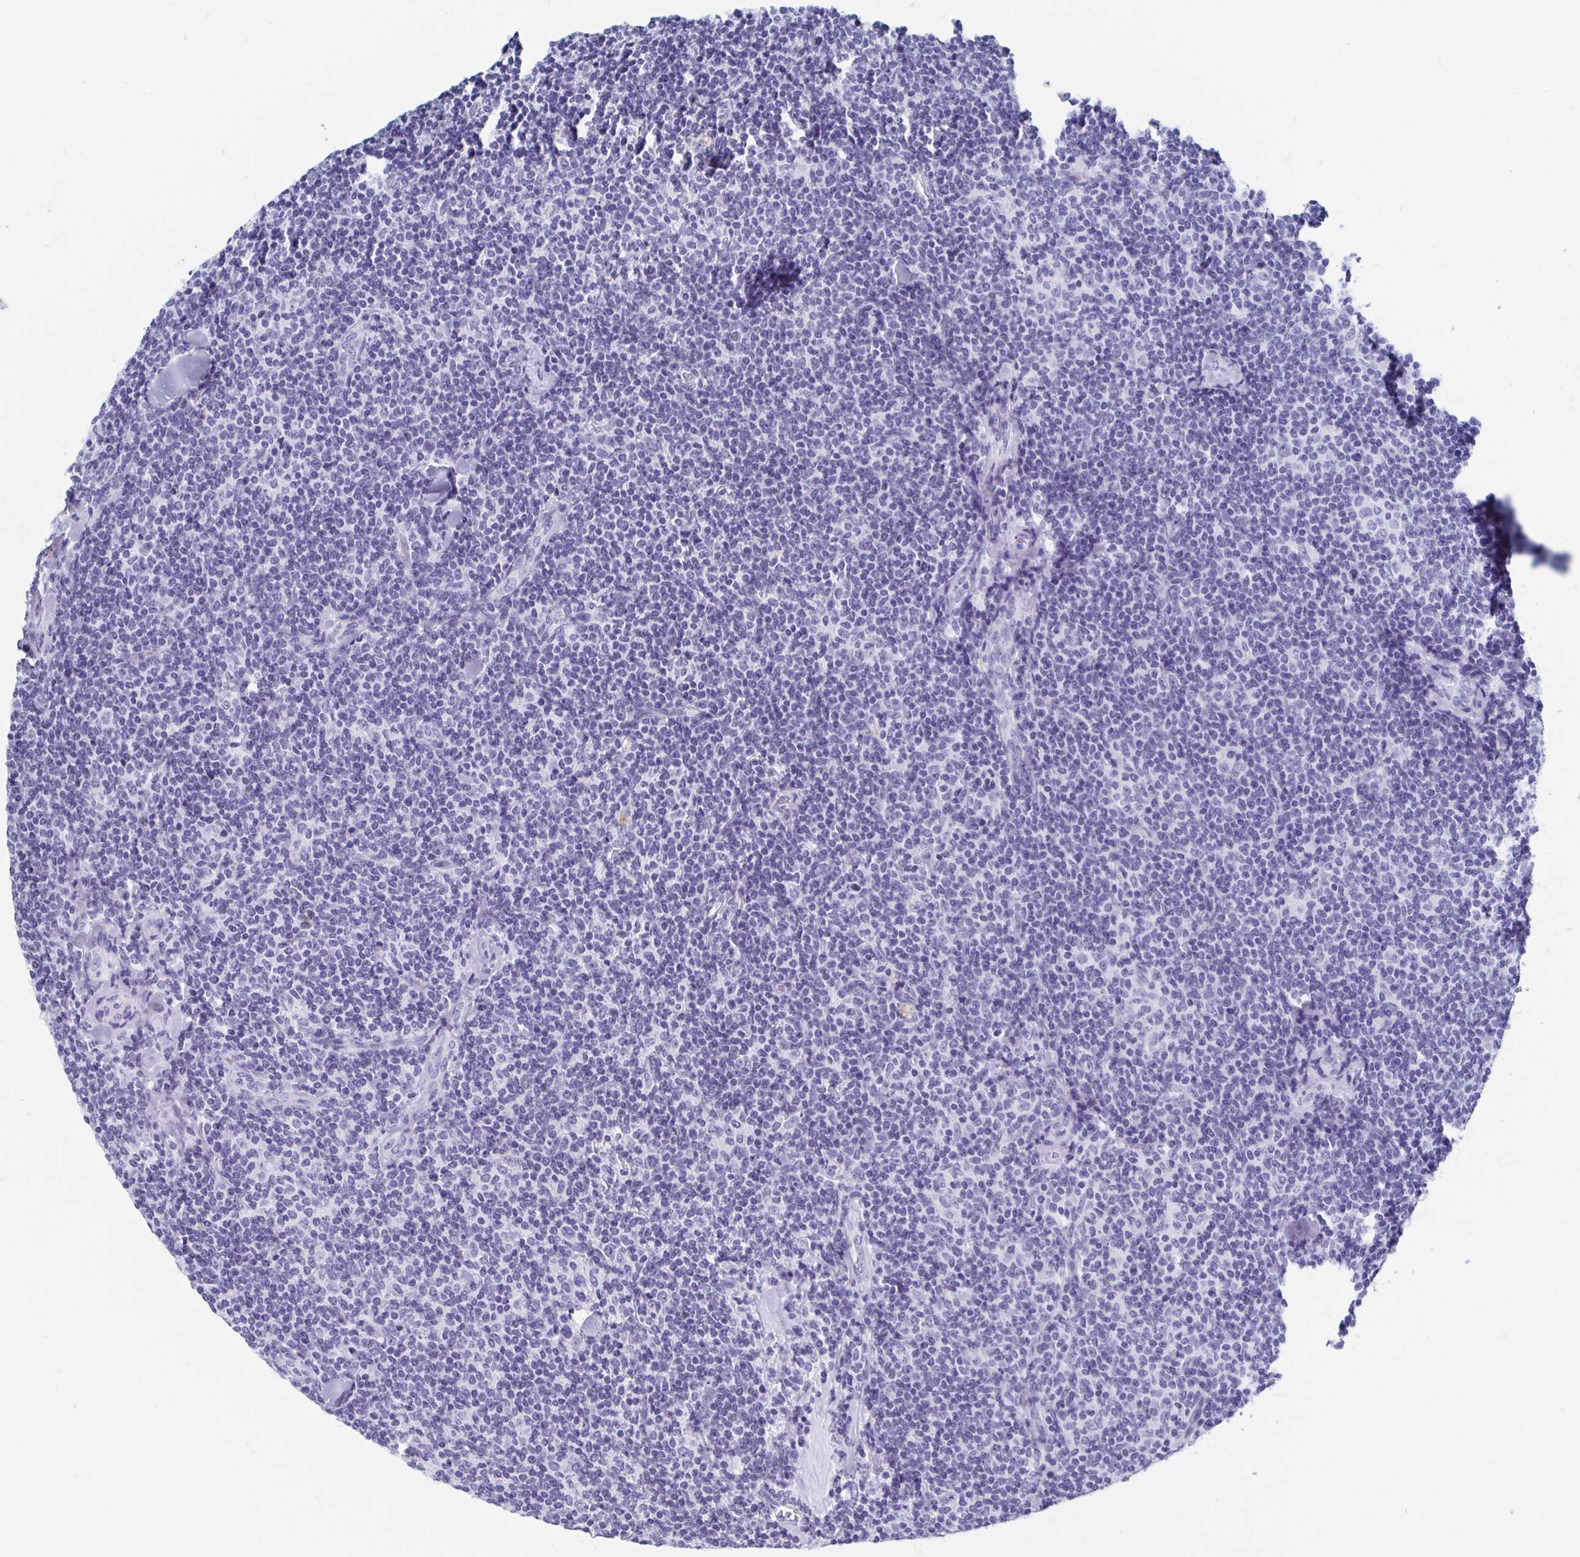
{"staining": {"intensity": "negative", "quantity": "none", "location": "none"}, "tissue": "lymphoma", "cell_type": "Tumor cells", "image_type": "cancer", "snomed": [{"axis": "morphology", "description": "Malignant lymphoma, non-Hodgkin's type, Low grade"}, {"axis": "topography", "description": "Lymph node"}], "caption": "DAB immunohistochemical staining of human malignant lymphoma, non-Hodgkin's type (low-grade) exhibits no significant expression in tumor cells. (DAB immunohistochemistry (IHC) with hematoxylin counter stain).", "gene": "C10orf53", "patient": {"sex": "female", "age": 56}}